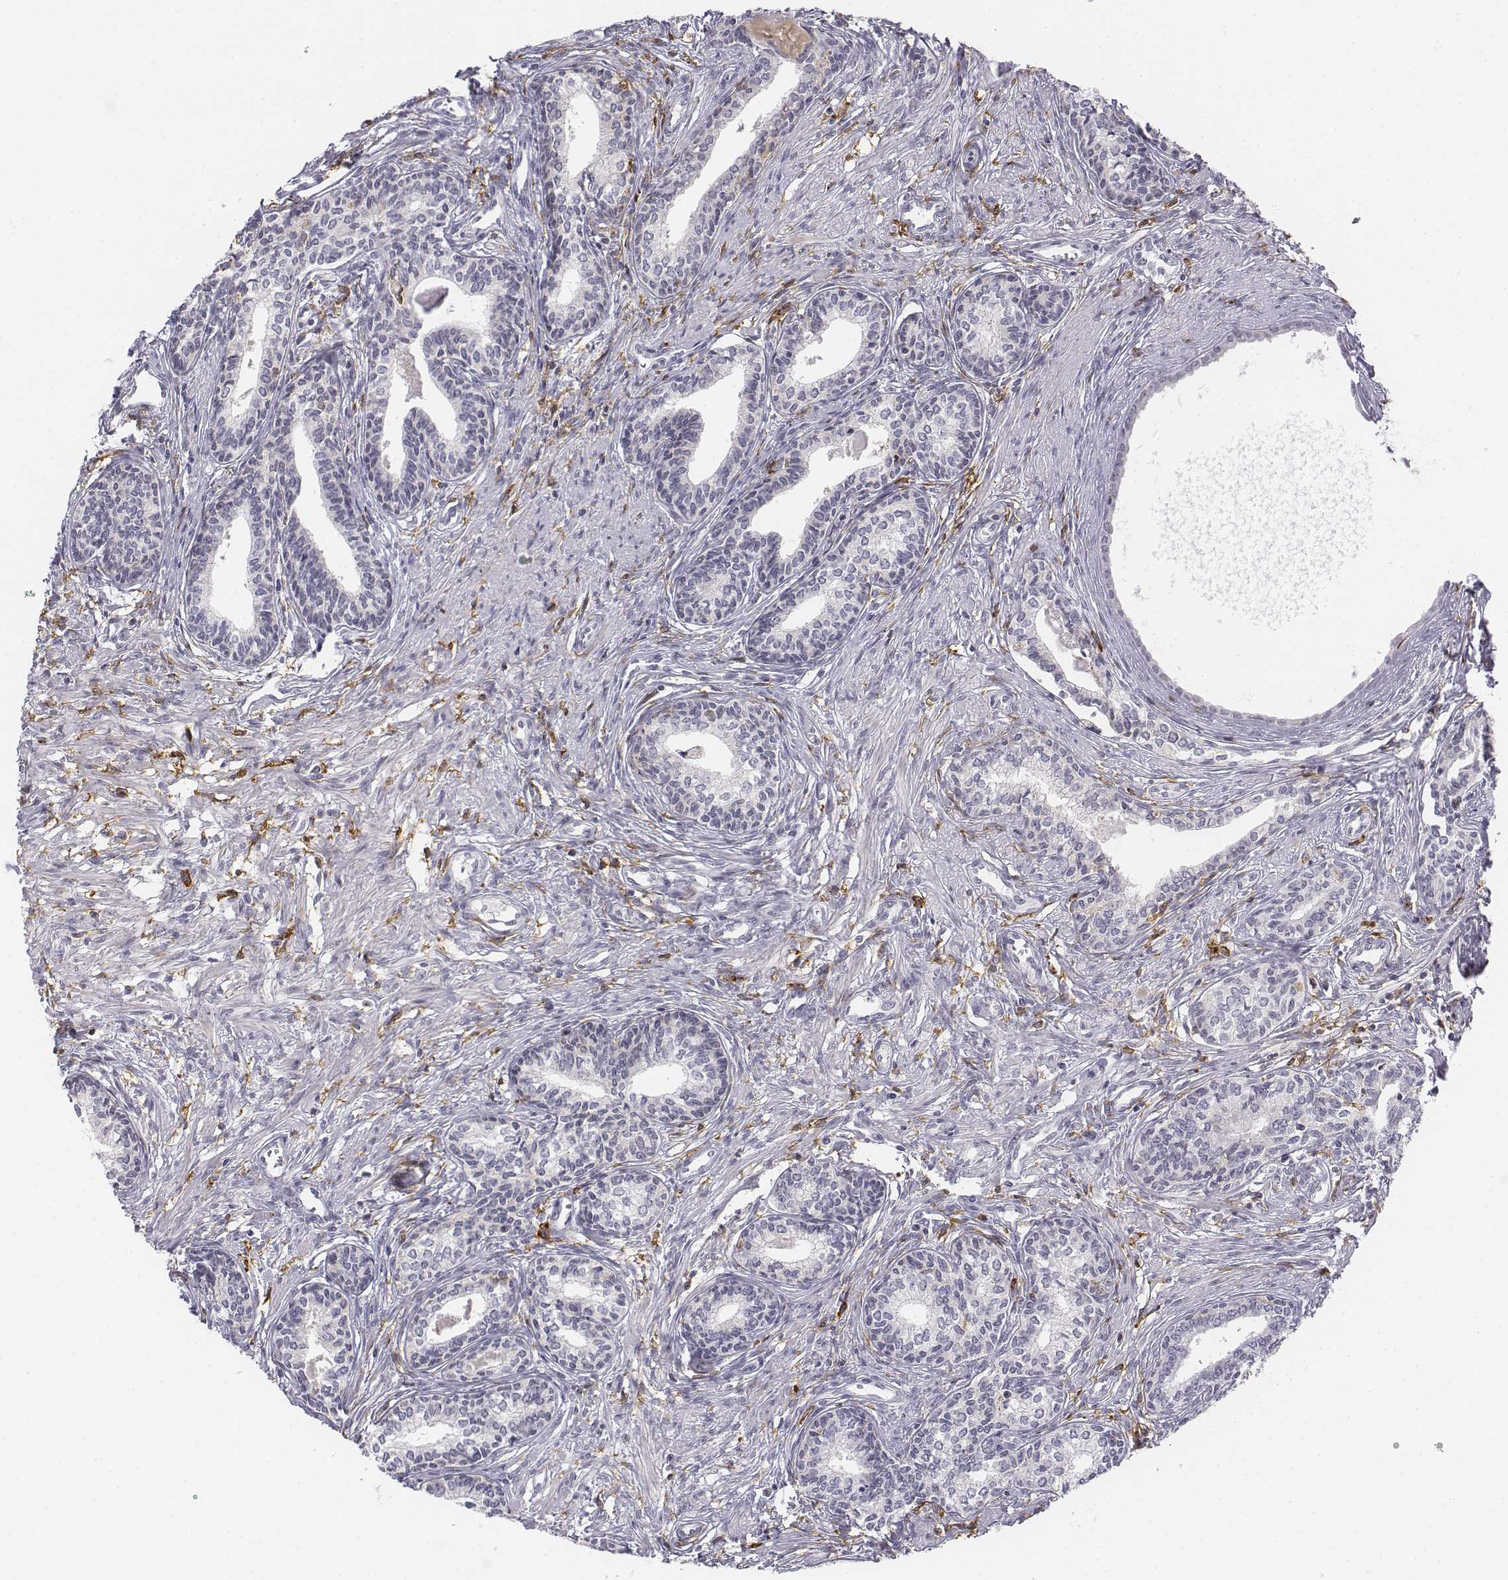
{"staining": {"intensity": "negative", "quantity": "none", "location": "none"}, "tissue": "prostate", "cell_type": "Glandular cells", "image_type": "normal", "snomed": [{"axis": "morphology", "description": "Normal tissue, NOS"}, {"axis": "topography", "description": "Prostate"}], "caption": "Histopathology image shows no significant protein expression in glandular cells of benign prostate. (Immunohistochemistry, brightfield microscopy, high magnification).", "gene": "CD14", "patient": {"sex": "male", "age": 60}}